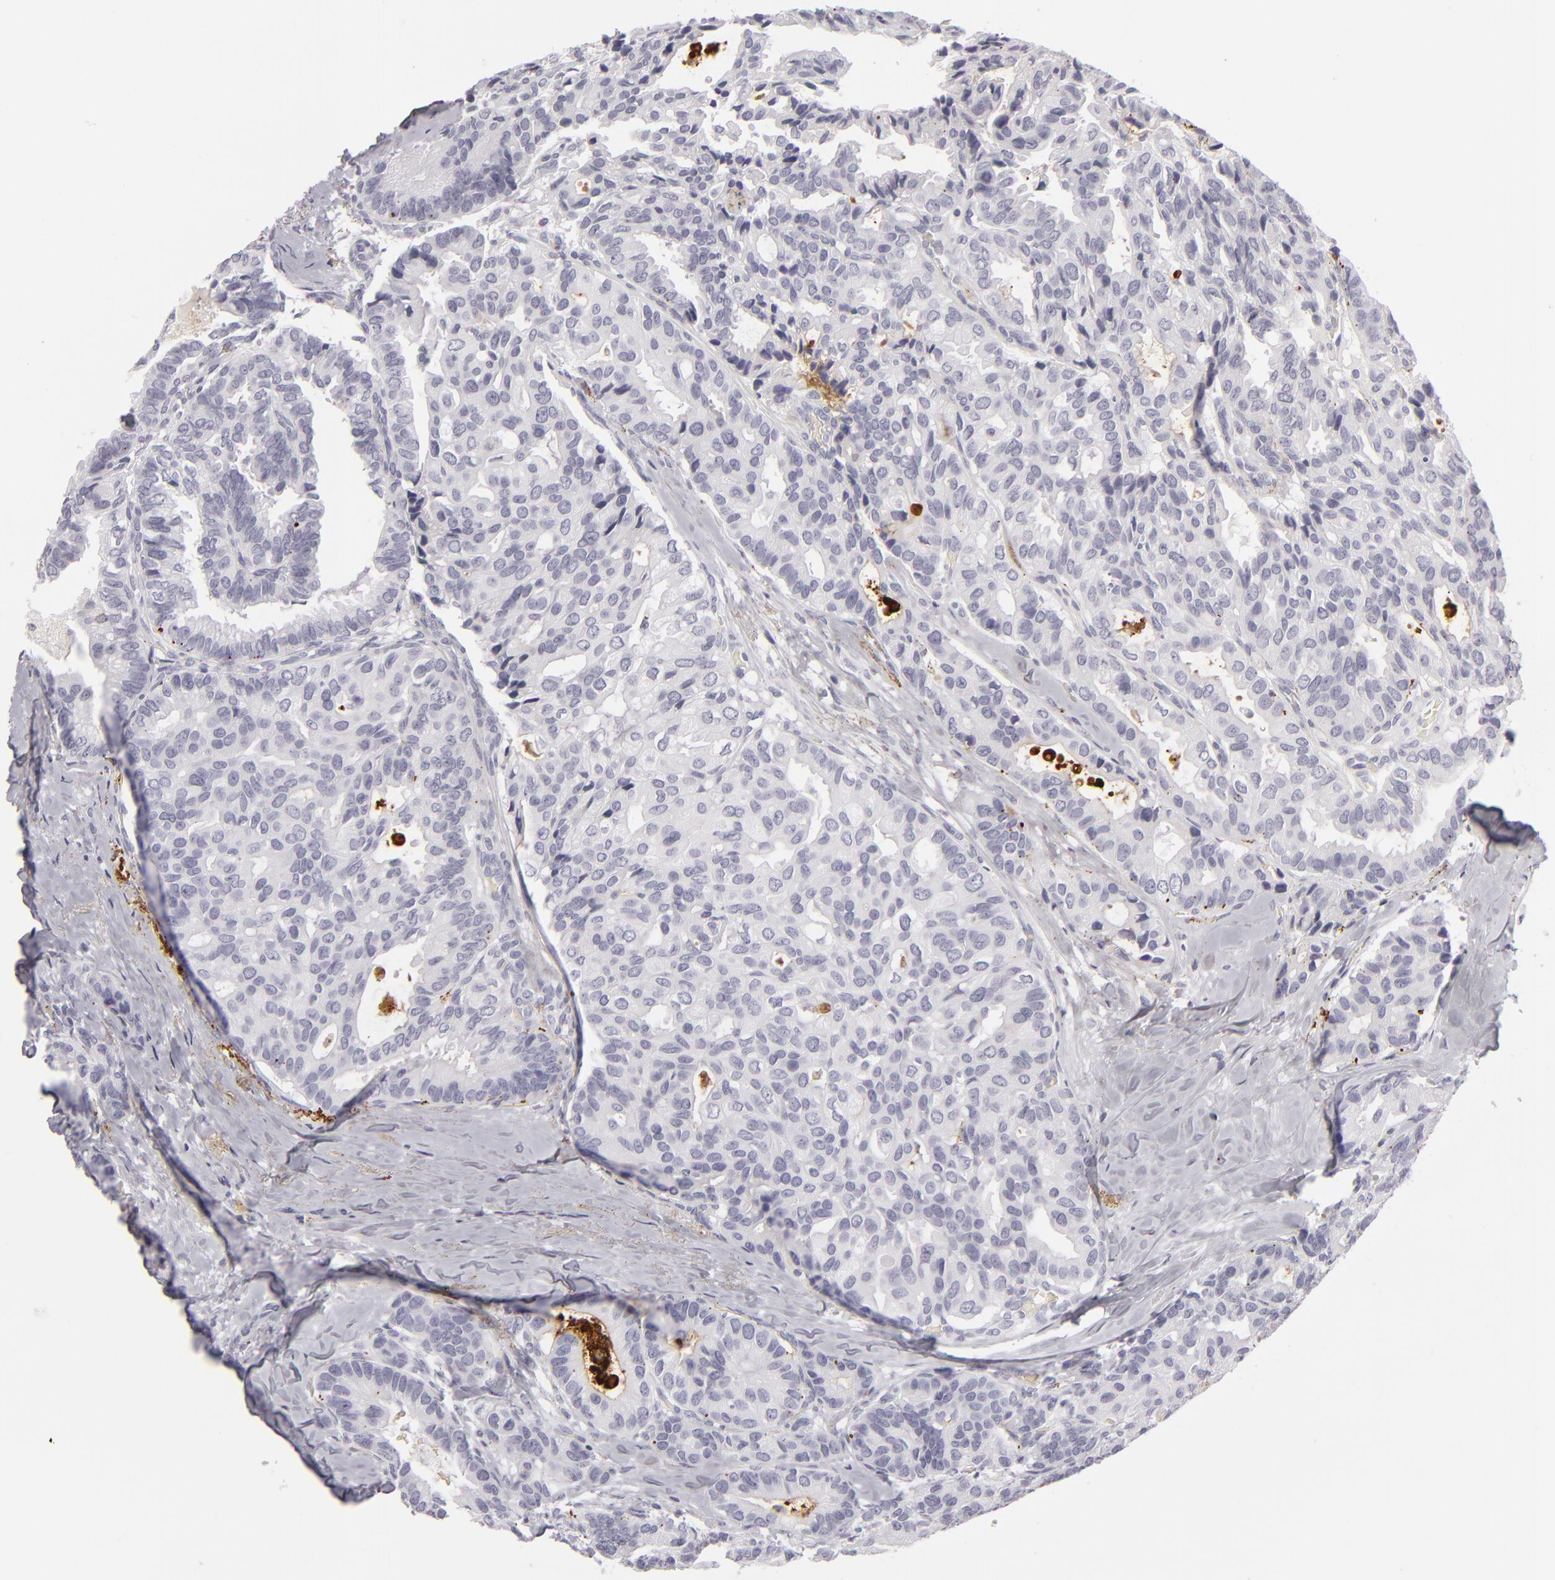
{"staining": {"intensity": "negative", "quantity": "none", "location": "none"}, "tissue": "breast cancer", "cell_type": "Tumor cells", "image_type": "cancer", "snomed": [{"axis": "morphology", "description": "Duct carcinoma"}, {"axis": "topography", "description": "Breast"}], "caption": "The micrograph reveals no significant positivity in tumor cells of breast cancer (invasive ductal carcinoma). (Stains: DAB immunohistochemistry with hematoxylin counter stain, Microscopy: brightfield microscopy at high magnification).", "gene": "C9", "patient": {"sex": "female", "age": 69}}